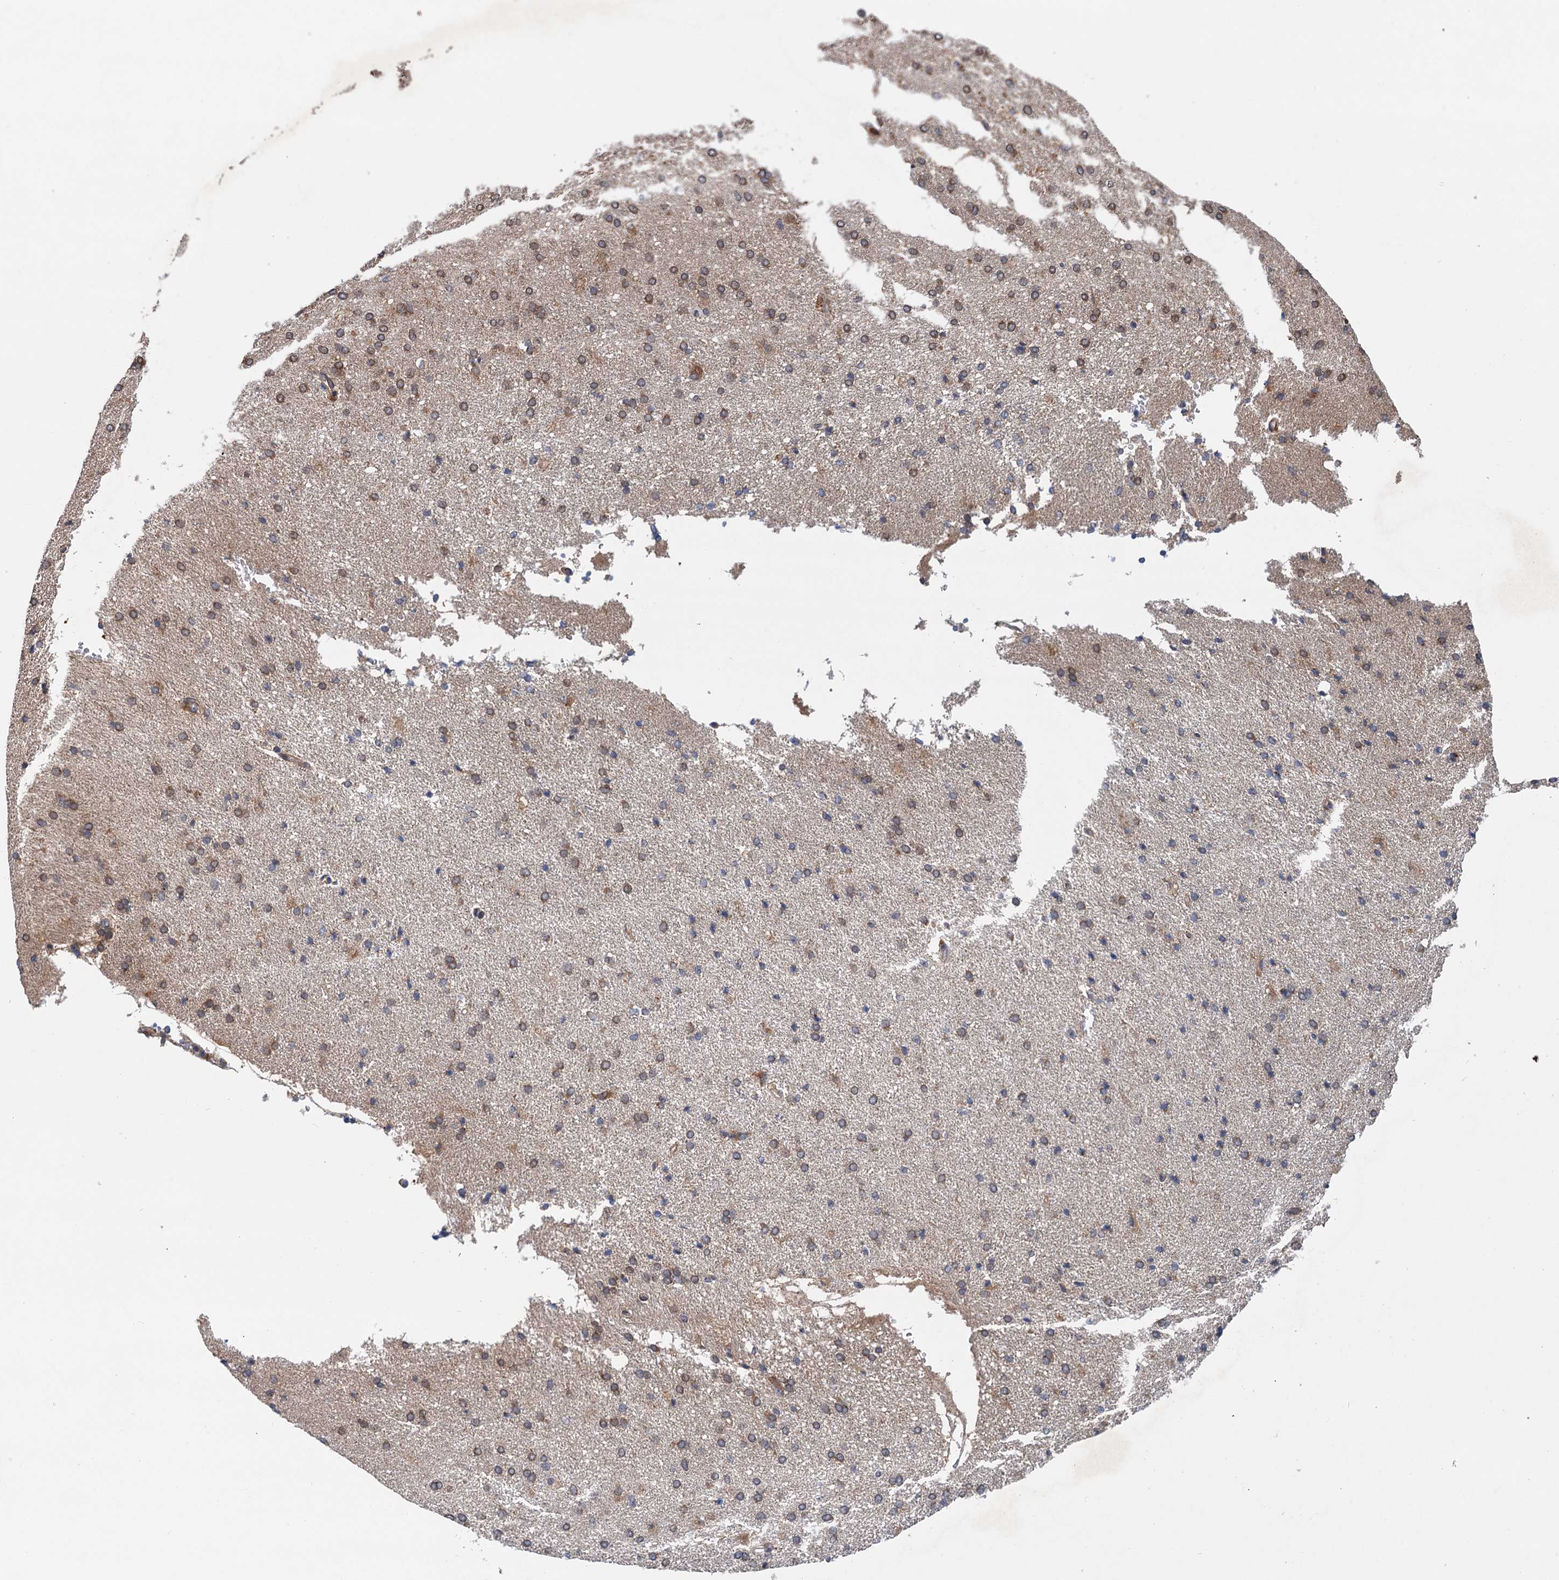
{"staining": {"intensity": "moderate", "quantity": ">75%", "location": "cytoplasmic/membranous"}, "tissue": "cerebral cortex", "cell_type": "Endothelial cells", "image_type": "normal", "snomed": [{"axis": "morphology", "description": "Normal tissue, NOS"}, {"axis": "topography", "description": "Cerebral cortex"}], "caption": "DAB immunohistochemical staining of benign cerebral cortex shows moderate cytoplasmic/membranous protein staining in approximately >75% of endothelial cells.", "gene": "NLRP10", "patient": {"sex": "male", "age": 62}}